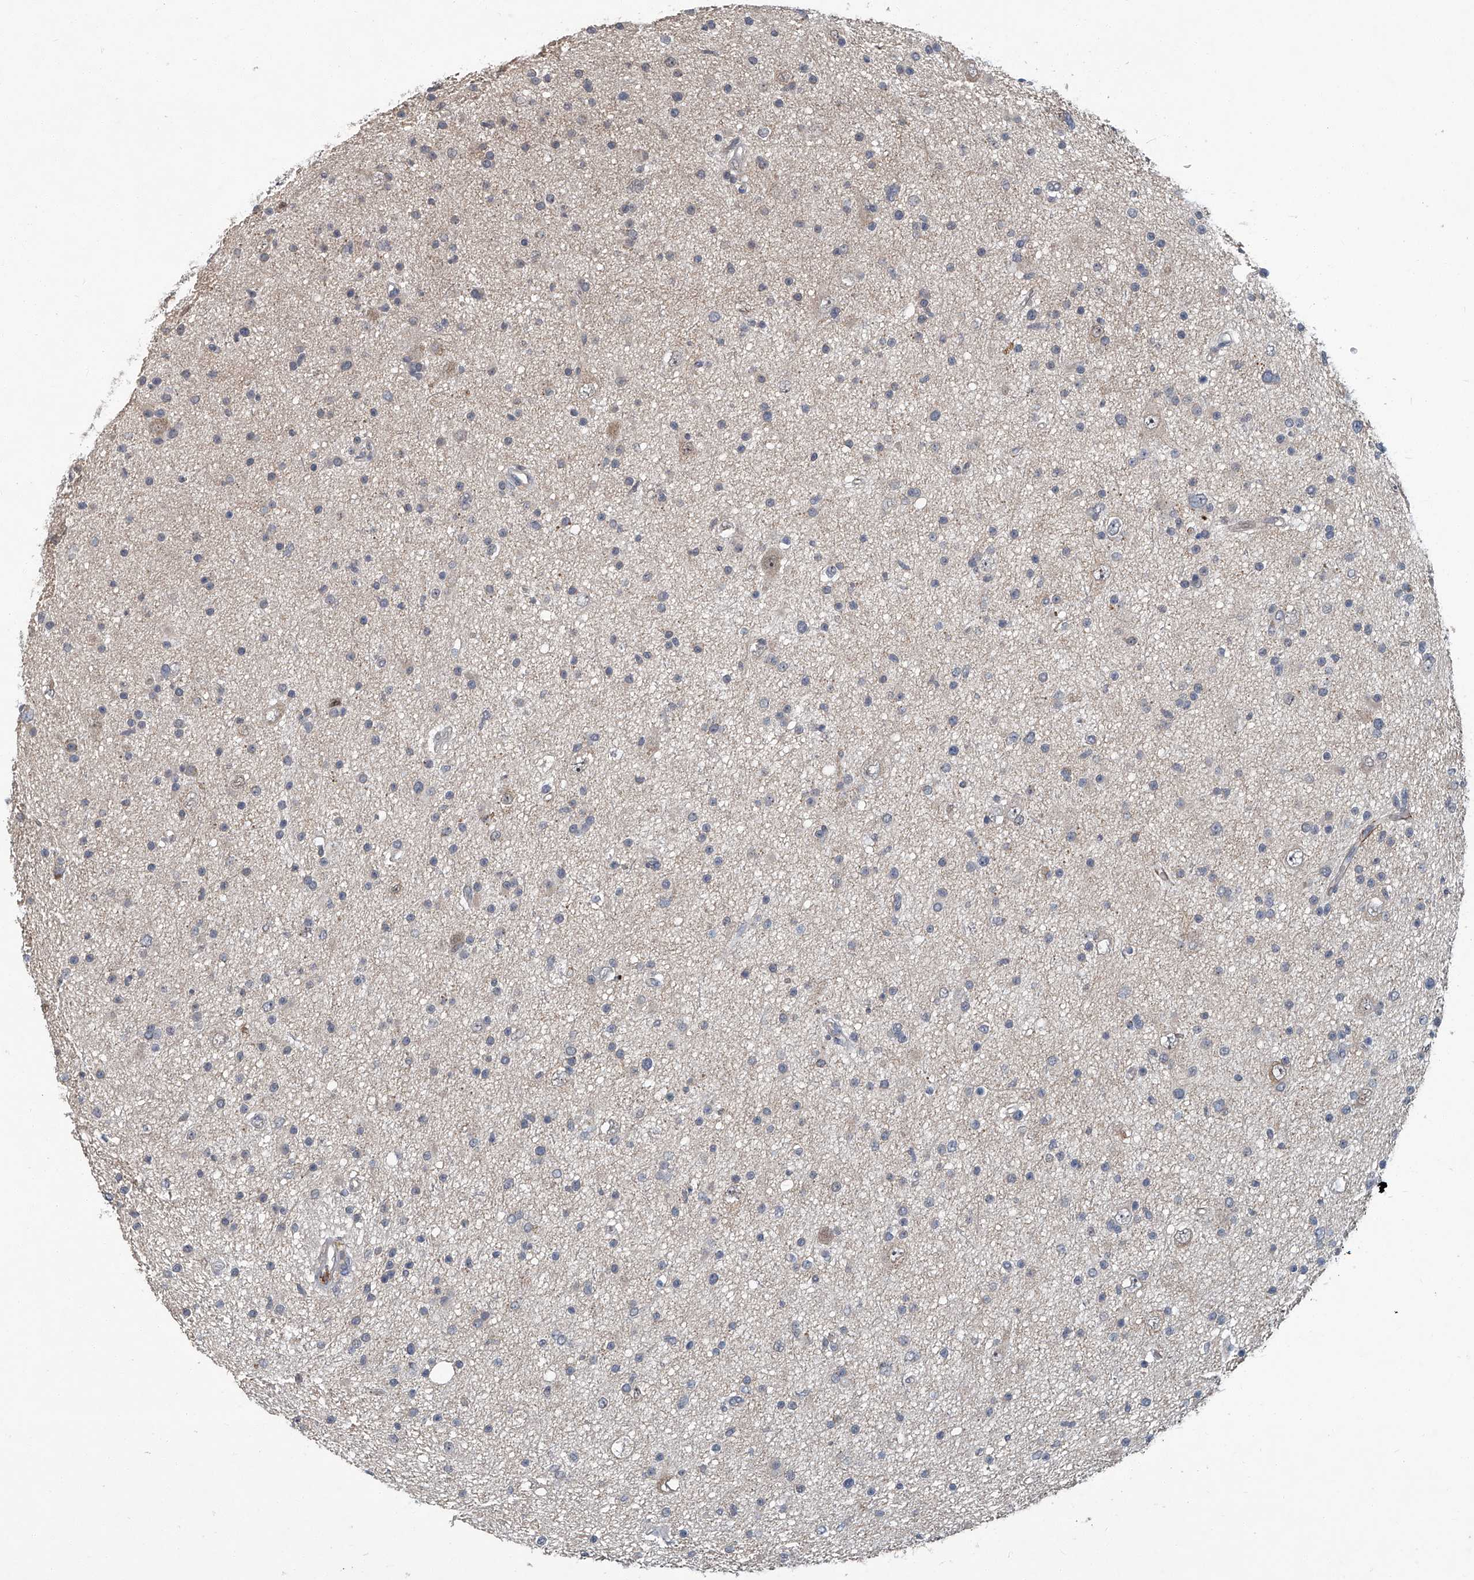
{"staining": {"intensity": "negative", "quantity": "none", "location": "none"}, "tissue": "glioma", "cell_type": "Tumor cells", "image_type": "cancer", "snomed": [{"axis": "morphology", "description": "Glioma, malignant, Low grade"}, {"axis": "topography", "description": "Cerebral cortex"}], "caption": "Malignant low-grade glioma was stained to show a protein in brown. There is no significant staining in tumor cells.", "gene": "AKNAD1", "patient": {"sex": "female", "age": 39}}